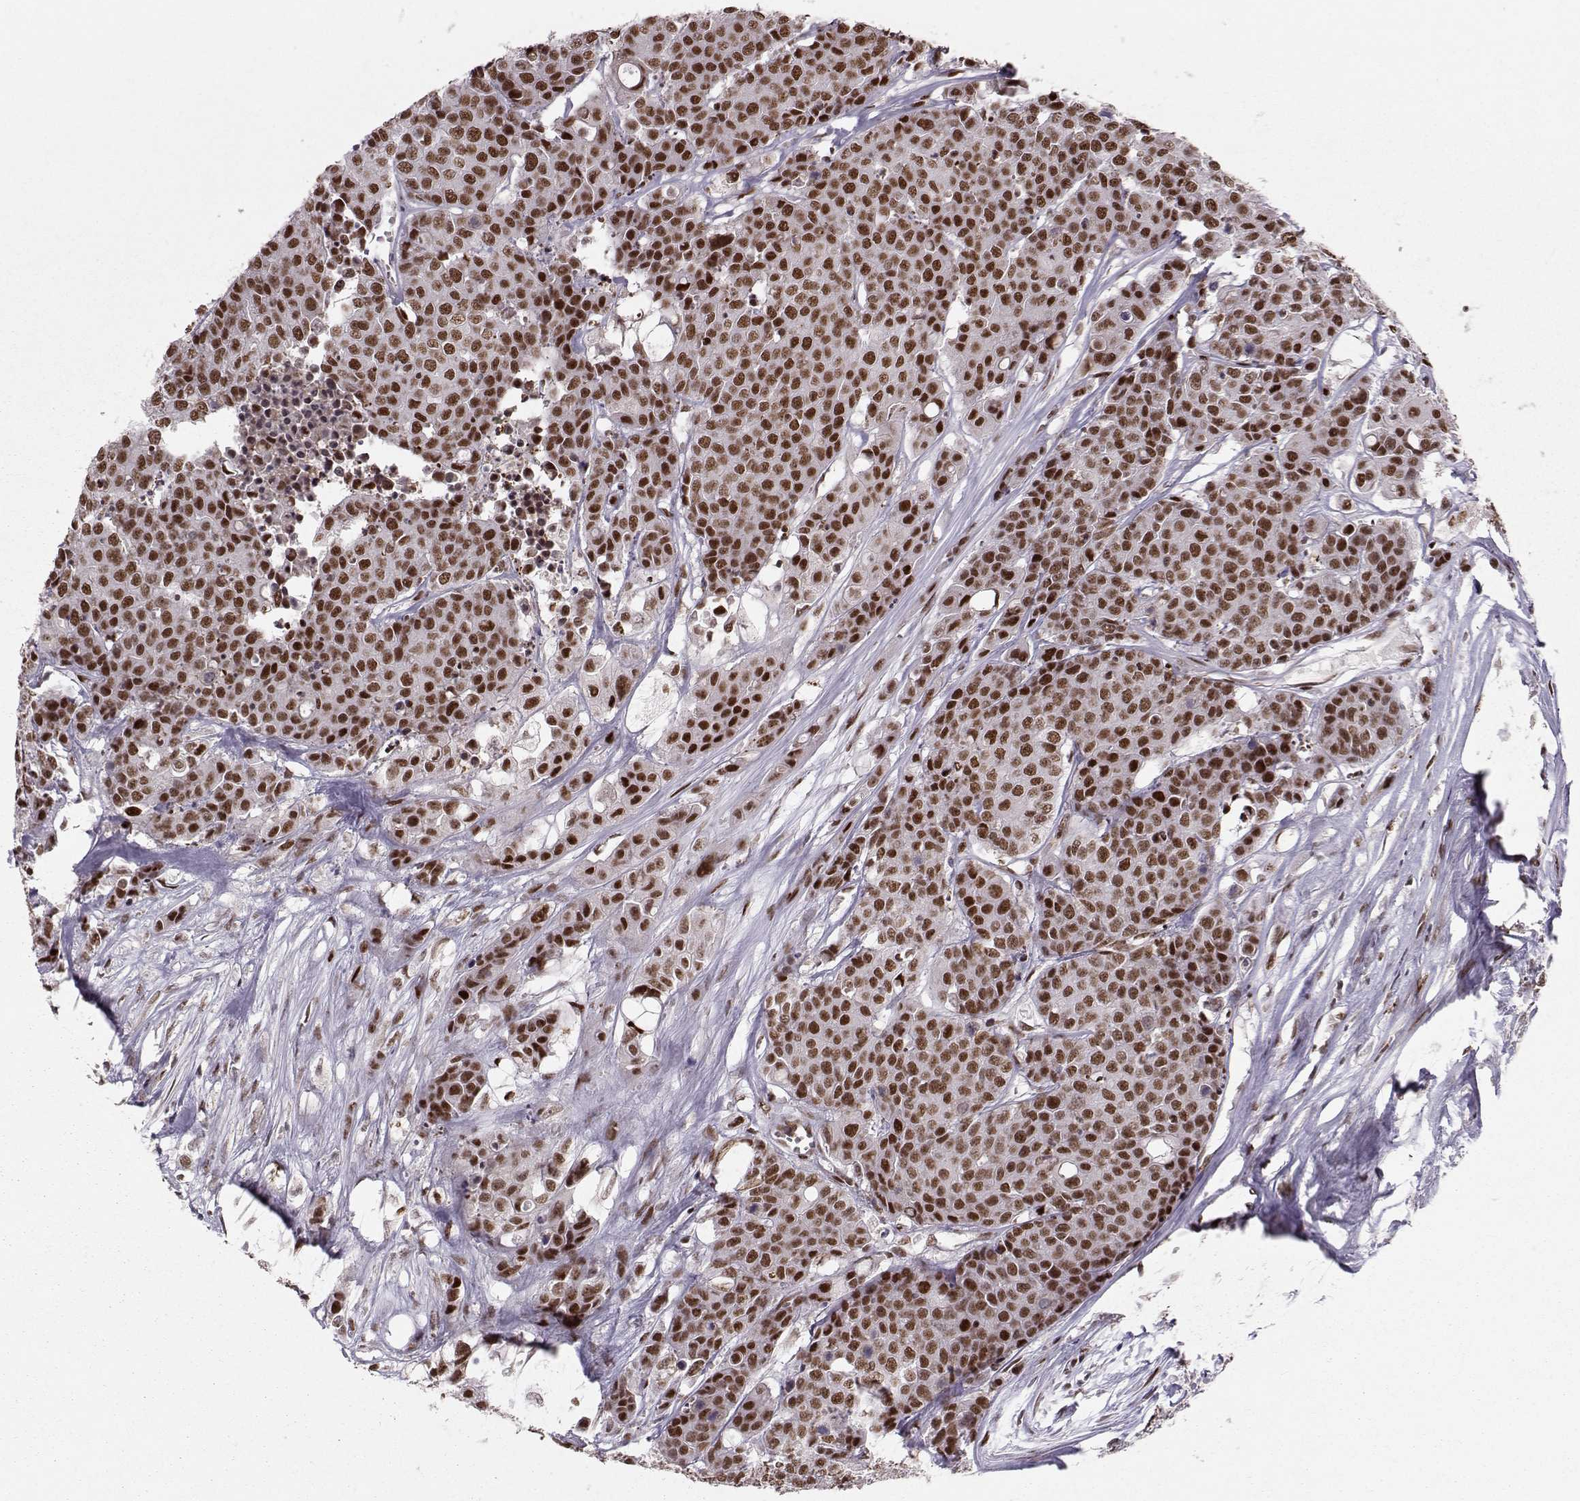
{"staining": {"intensity": "strong", "quantity": ">75%", "location": "nuclear"}, "tissue": "carcinoid", "cell_type": "Tumor cells", "image_type": "cancer", "snomed": [{"axis": "morphology", "description": "Carcinoid, malignant, NOS"}, {"axis": "topography", "description": "Colon"}], "caption": "Immunohistochemistry (IHC) photomicrograph of carcinoid (malignant) stained for a protein (brown), which exhibits high levels of strong nuclear staining in about >75% of tumor cells.", "gene": "SNAPC2", "patient": {"sex": "male", "age": 81}}